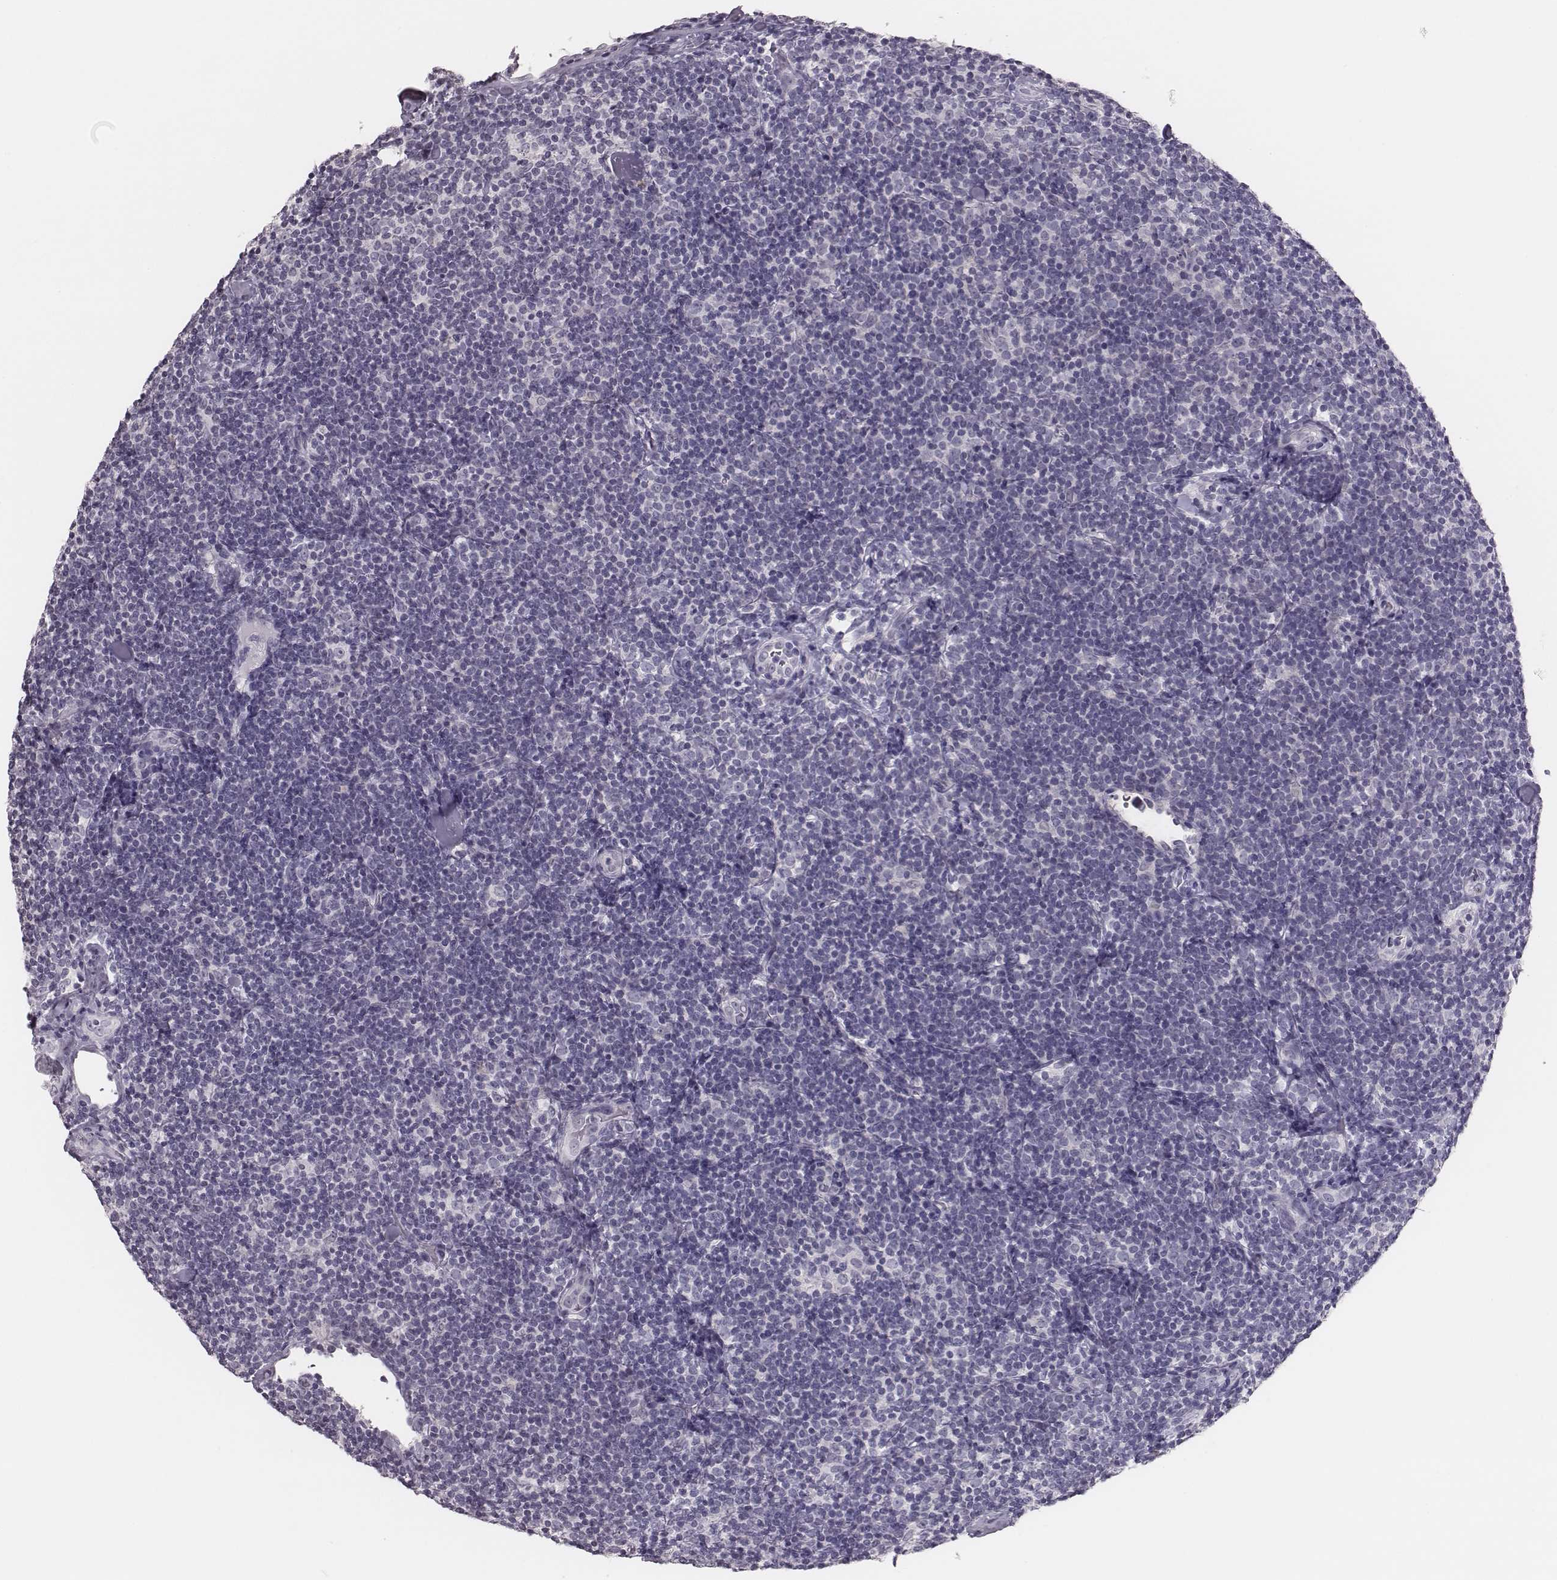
{"staining": {"intensity": "negative", "quantity": "none", "location": "none"}, "tissue": "lymphoma", "cell_type": "Tumor cells", "image_type": "cancer", "snomed": [{"axis": "morphology", "description": "Malignant lymphoma, non-Hodgkin's type, Low grade"}, {"axis": "topography", "description": "Lymph node"}], "caption": "IHC histopathology image of neoplastic tissue: human lymphoma stained with DAB exhibits no significant protein staining in tumor cells. (IHC, brightfield microscopy, high magnification).", "gene": "ADGRF4", "patient": {"sex": "female", "age": 56}}